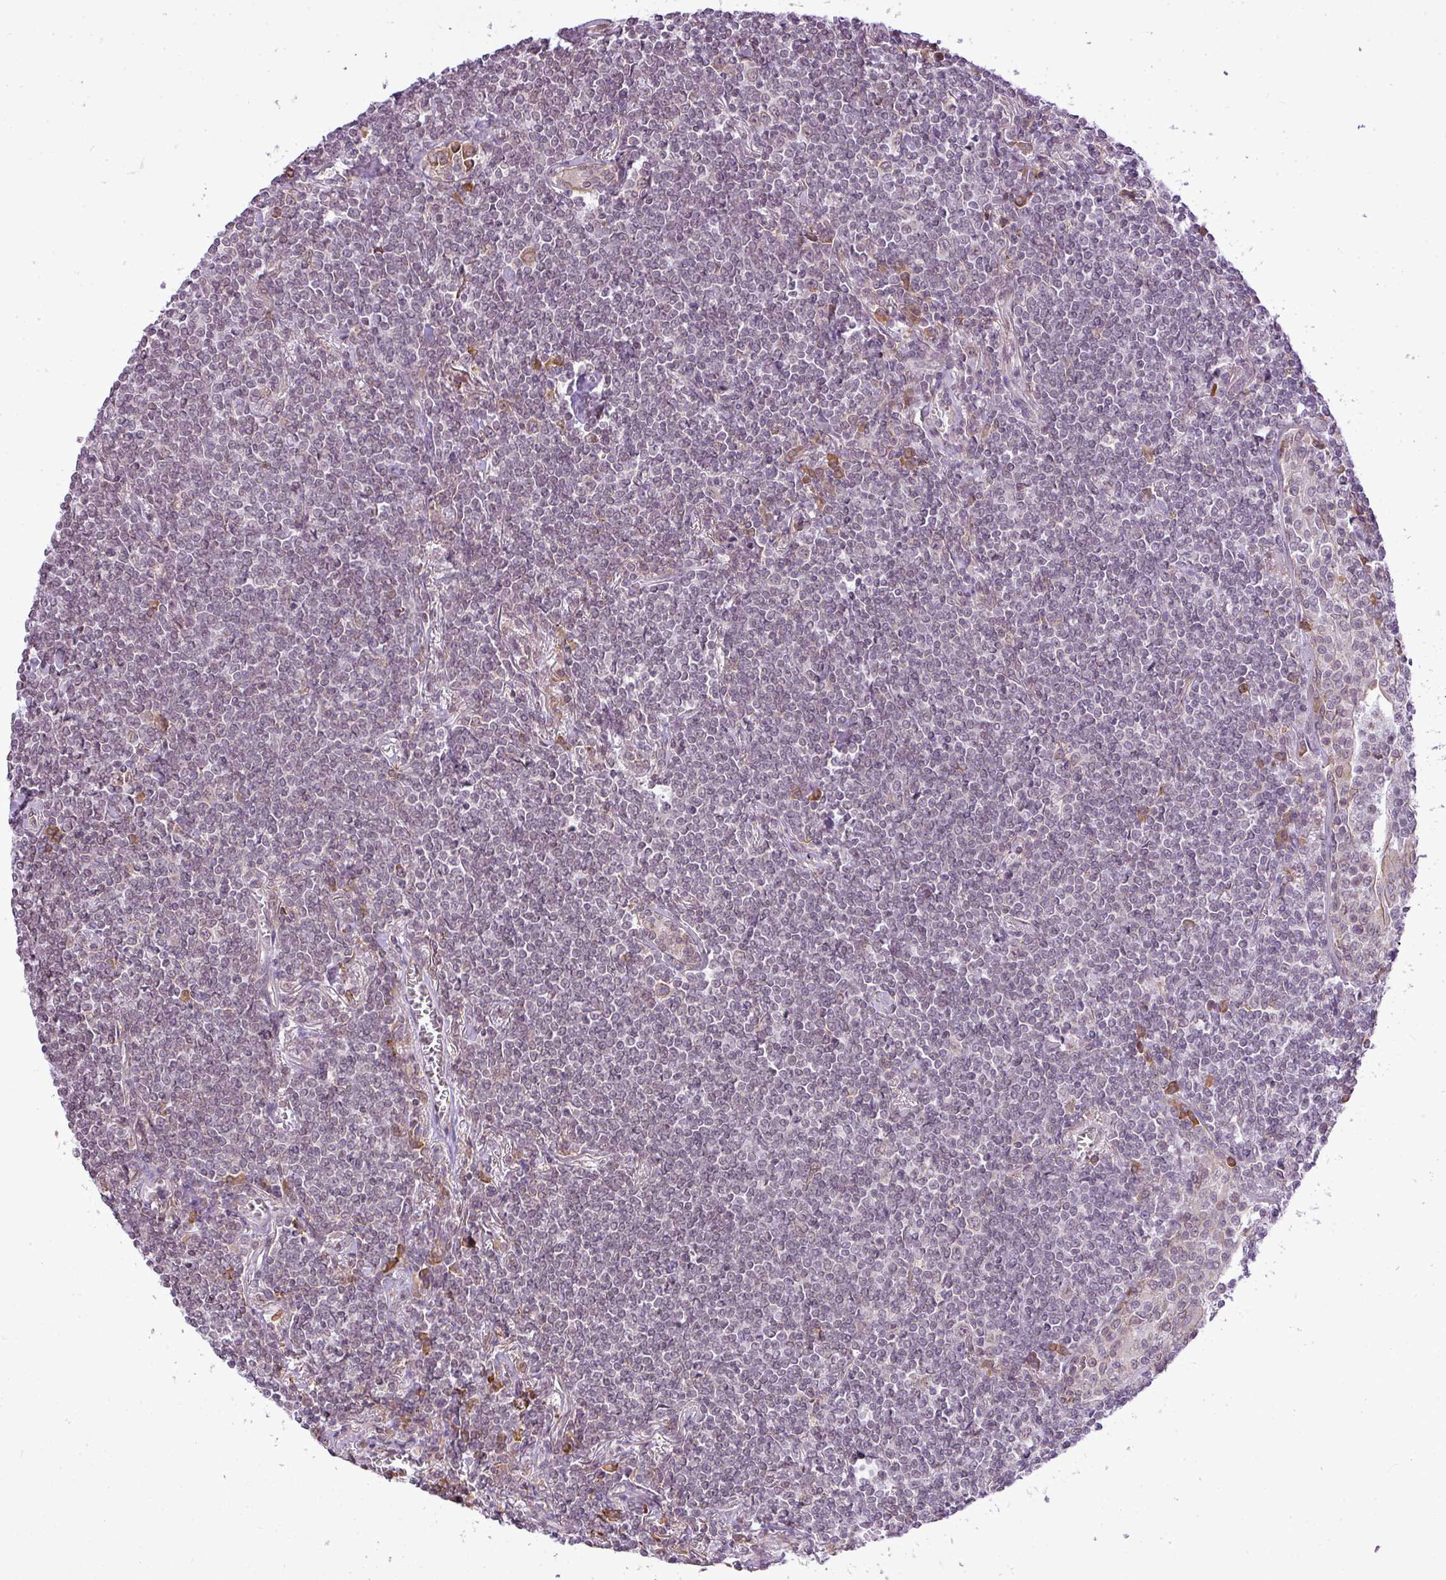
{"staining": {"intensity": "negative", "quantity": "none", "location": "none"}, "tissue": "lymphoma", "cell_type": "Tumor cells", "image_type": "cancer", "snomed": [{"axis": "morphology", "description": "Malignant lymphoma, non-Hodgkin's type, Low grade"}, {"axis": "topography", "description": "Lung"}], "caption": "Malignant lymphoma, non-Hodgkin's type (low-grade) stained for a protein using immunohistochemistry demonstrates no staining tumor cells.", "gene": "COX18", "patient": {"sex": "female", "age": 71}}